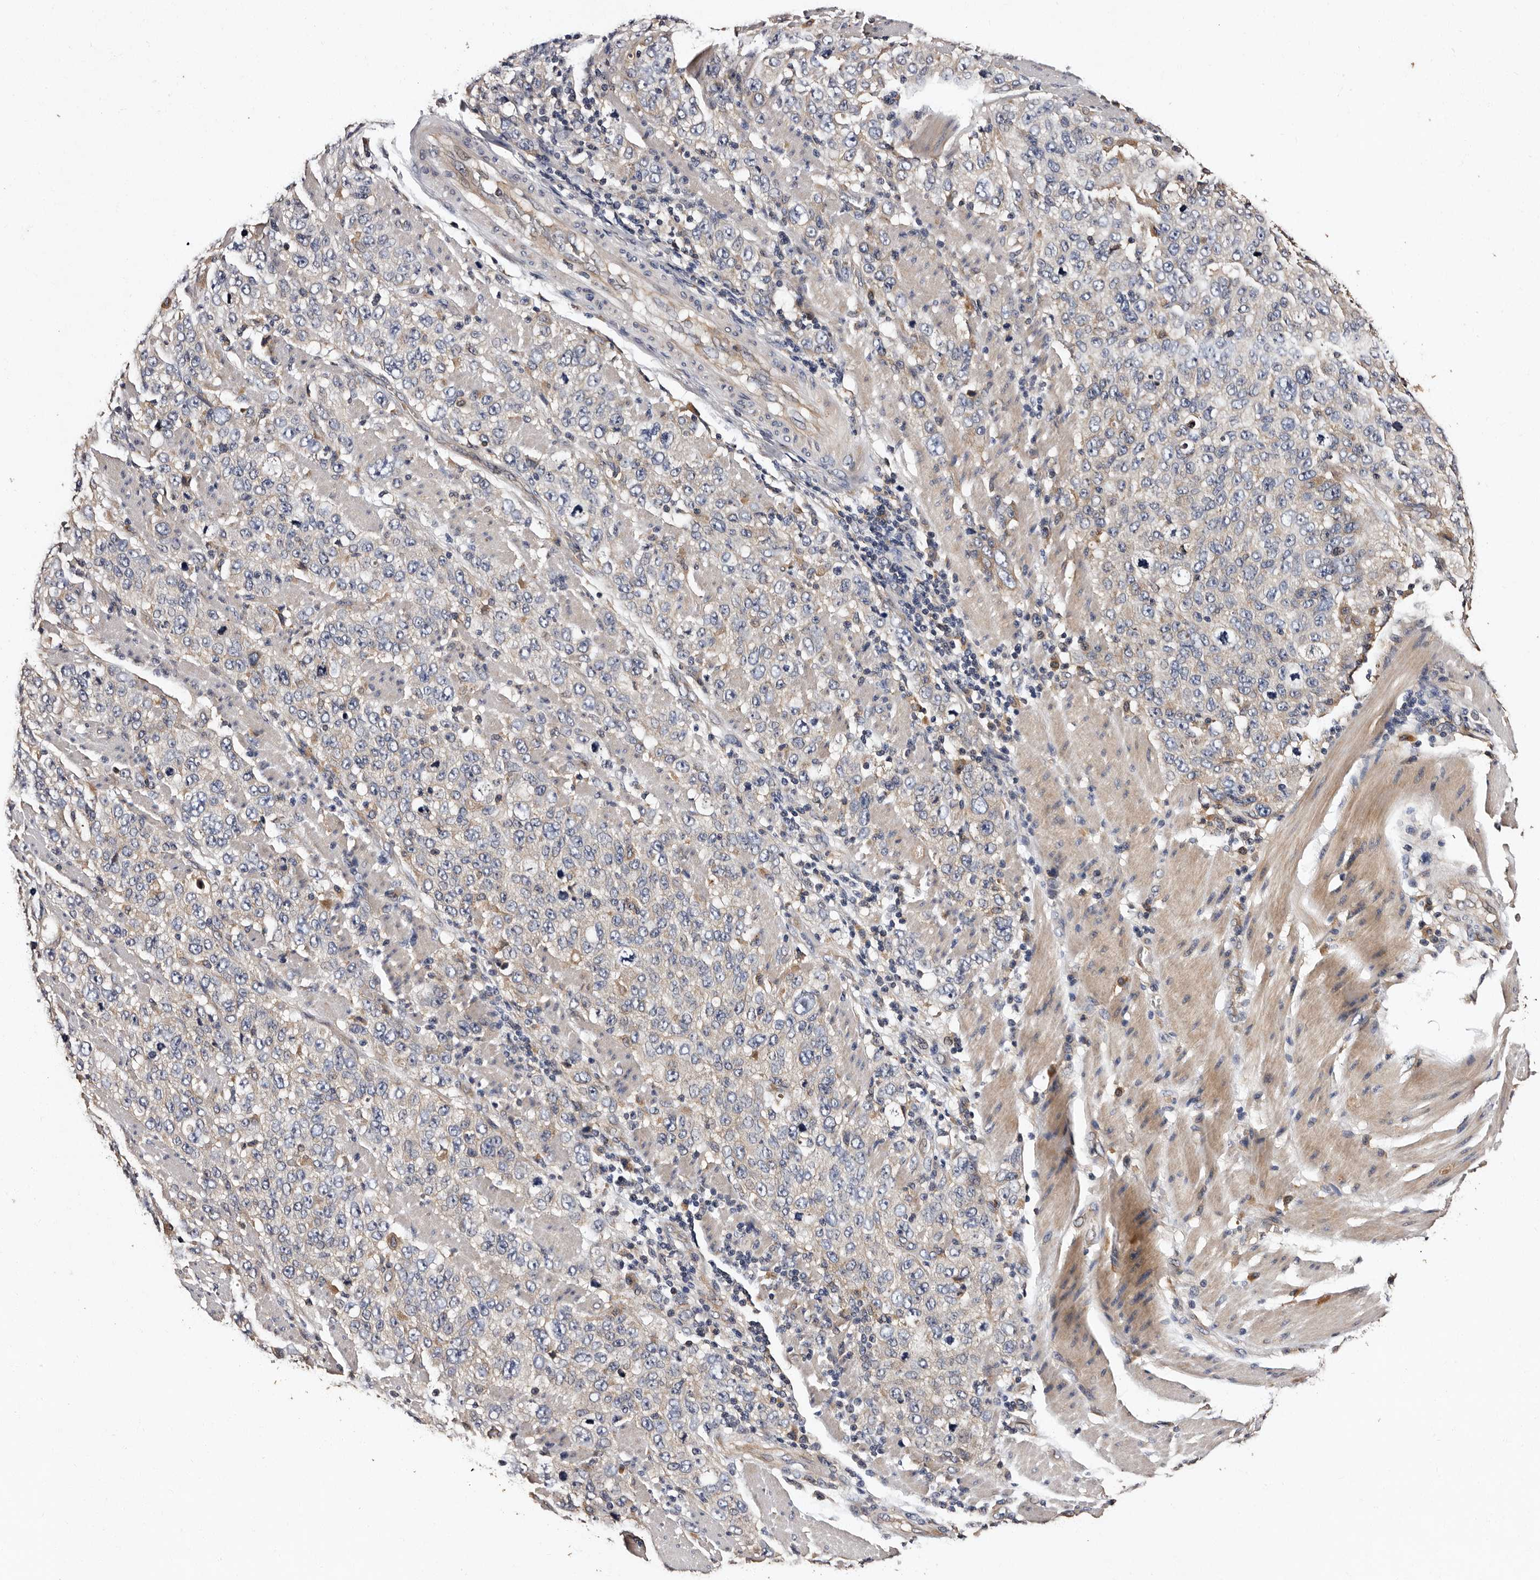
{"staining": {"intensity": "negative", "quantity": "none", "location": "none"}, "tissue": "stomach cancer", "cell_type": "Tumor cells", "image_type": "cancer", "snomed": [{"axis": "morphology", "description": "Adenocarcinoma, NOS"}, {"axis": "topography", "description": "Stomach"}], "caption": "A photomicrograph of stomach cancer stained for a protein displays no brown staining in tumor cells.", "gene": "ADCK5", "patient": {"sex": "male", "age": 48}}